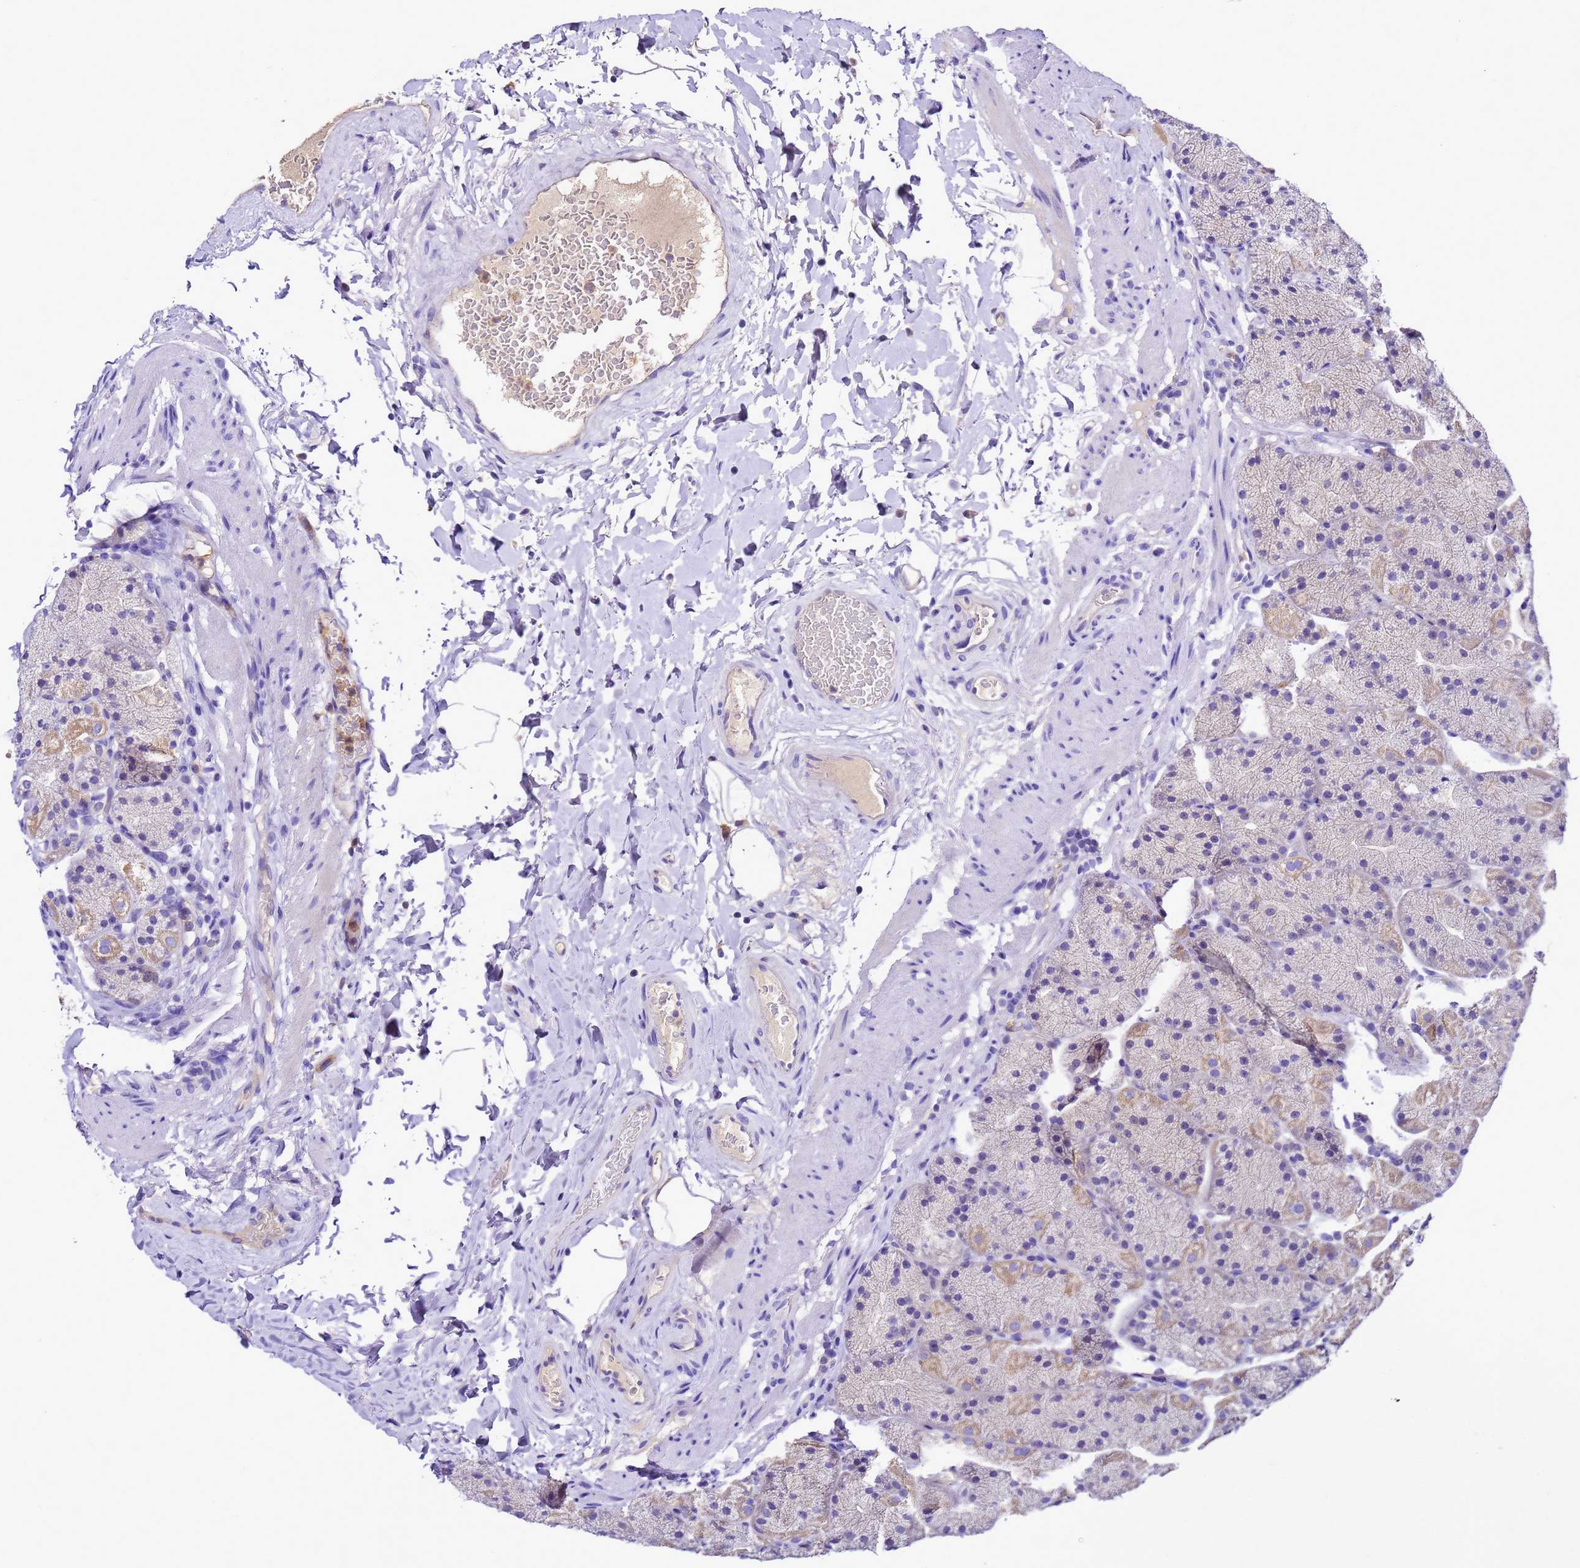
{"staining": {"intensity": "weak", "quantity": "25%-75%", "location": "cytoplasmic/membranous"}, "tissue": "stomach", "cell_type": "Glandular cells", "image_type": "normal", "snomed": [{"axis": "morphology", "description": "Normal tissue, NOS"}, {"axis": "topography", "description": "Stomach, upper"}, {"axis": "topography", "description": "Stomach, lower"}], "caption": "Glandular cells show low levels of weak cytoplasmic/membranous staining in approximately 25%-75% of cells in benign stomach.", "gene": "UGT2A1", "patient": {"sex": "male", "age": 67}}